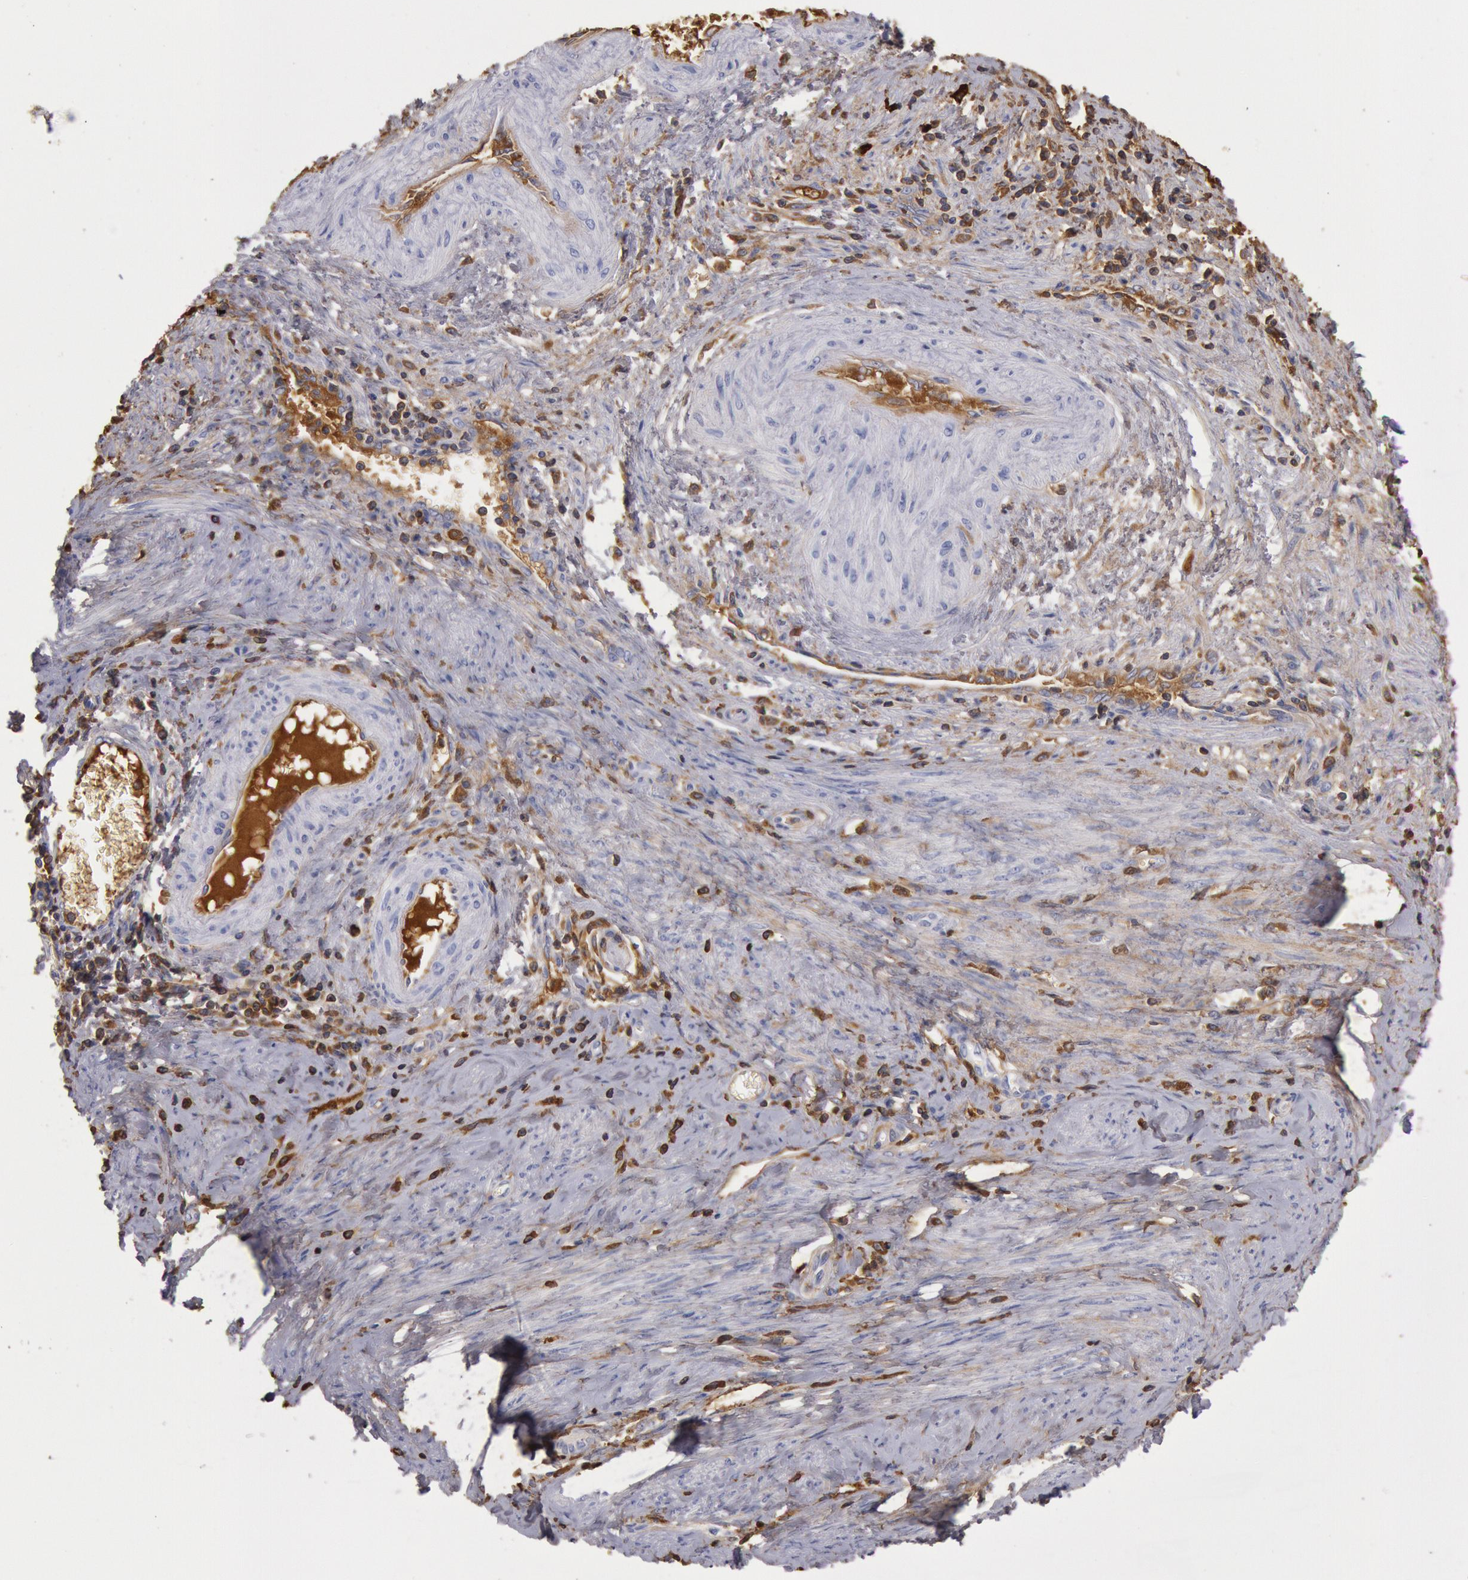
{"staining": {"intensity": "weak", "quantity": "25%-75%", "location": "cytoplasmic/membranous"}, "tissue": "cervical cancer", "cell_type": "Tumor cells", "image_type": "cancer", "snomed": [{"axis": "morphology", "description": "Normal tissue, NOS"}, {"axis": "morphology", "description": "Adenocarcinoma, NOS"}, {"axis": "topography", "description": "Cervix"}], "caption": "Brown immunohistochemical staining in cervical cancer (adenocarcinoma) shows weak cytoplasmic/membranous staining in about 25%-75% of tumor cells.", "gene": "IGHA1", "patient": {"sex": "female", "age": 34}}